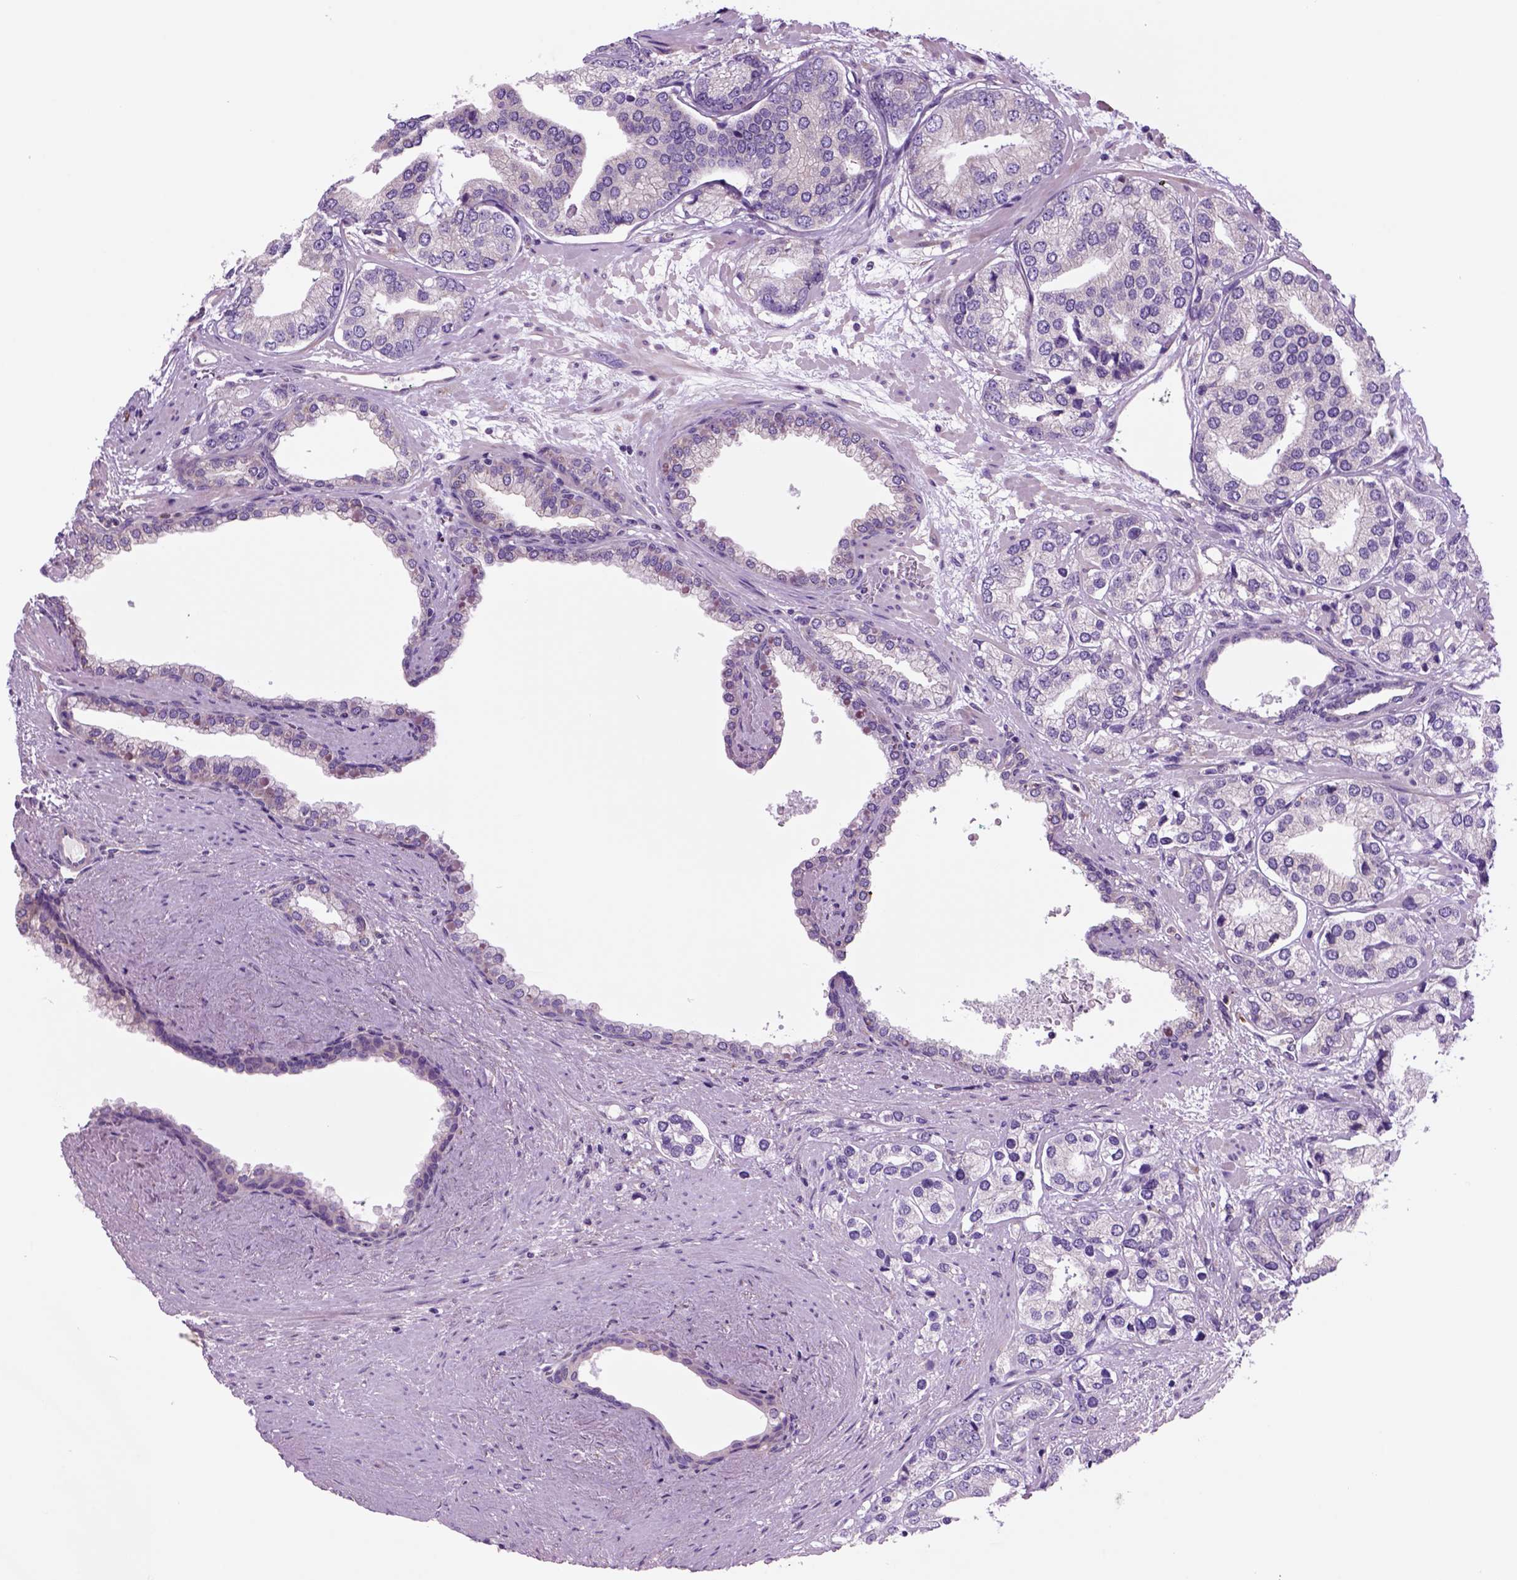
{"staining": {"intensity": "negative", "quantity": "none", "location": "none"}, "tissue": "prostate cancer", "cell_type": "Tumor cells", "image_type": "cancer", "snomed": [{"axis": "morphology", "description": "Adenocarcinoma, High grade"}, {"axis": "topography", "description": "Prostate"}], "caption": "IHC histopathology image of human high-grade adenocarcinoma (prostate) stained for a protein (brown), which displays no staining in tumor cells. The staining was performed using DAB (3,3'-diaminobenzidine) to visualize the protein expression in brown, while the nuclei were stained in blue with hematoxylin (Magnification: 20x).", "gene": "PIAS3", "patient": {"sex": "male", "age": 58}}